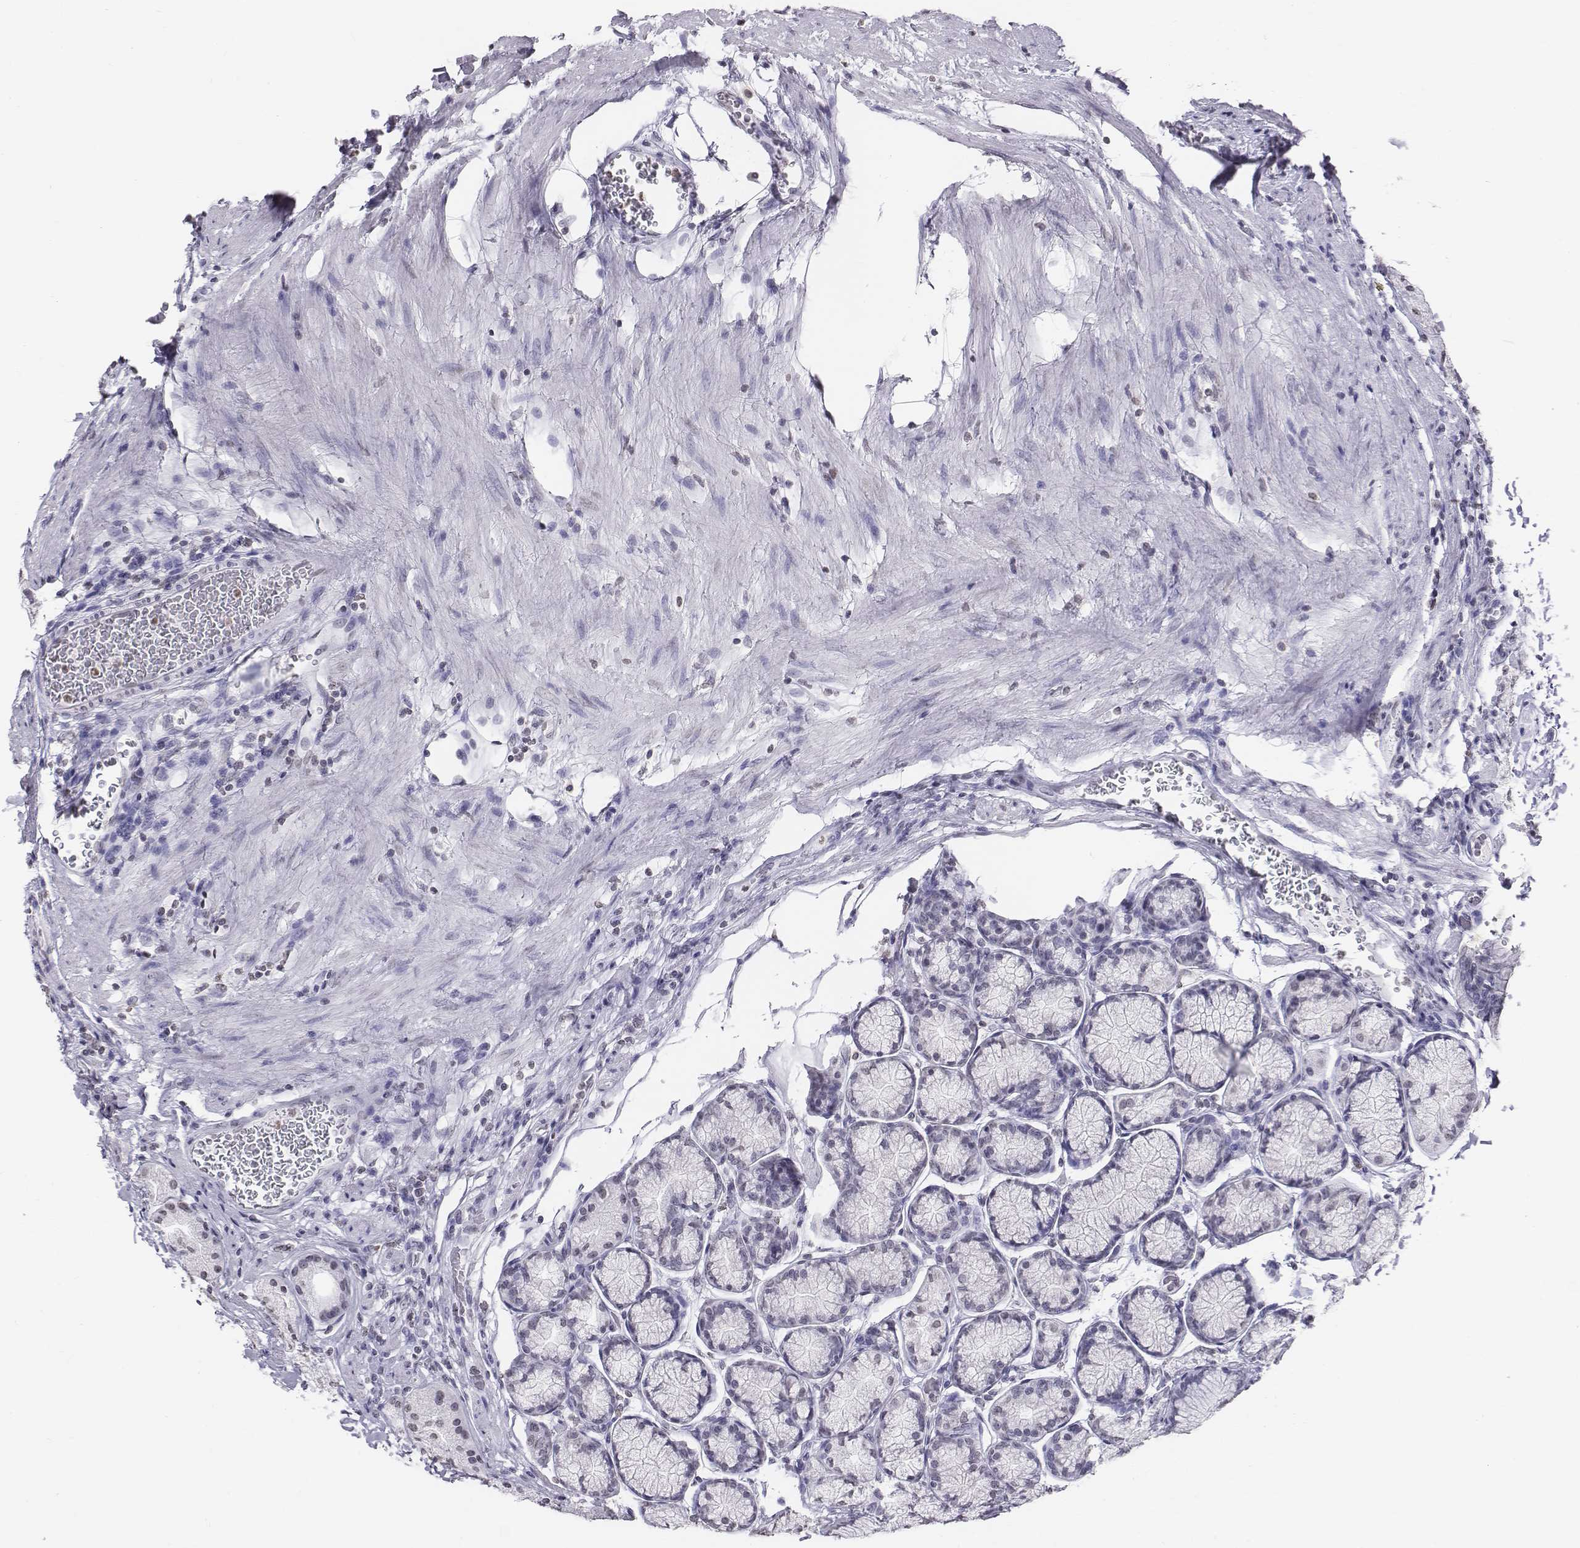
{"staining": {"intensity": "weak", "quantity": "<25%", "location": "nuclear"}, "tissue": "stomach", "cell_type": "Glandular cells", "image_type": "normal", "snomed": [{"axis": "morphology", "description": "Normal tissue, NOS"}, {"axis": "morphology", "description": "Adenocarcinoma, NOS"}, {"axis": "morphology", "description": "Adenocarcinoma, High grade"}, {"axis": "topography", "description": "Stomach, upper"}, {"axis": "topography", "description": "Stomach"}], "caption": "Glandular cells are negative for protein expression in normal human stomach. Brightfield microscopy of IHC stained with DAB (3,3'-diaminobenzidine) (brown) and hematoxylin (blue), captured at high magnification.", "gene": "BARHL1", "patient": {"sex": "female", "age": 65}}